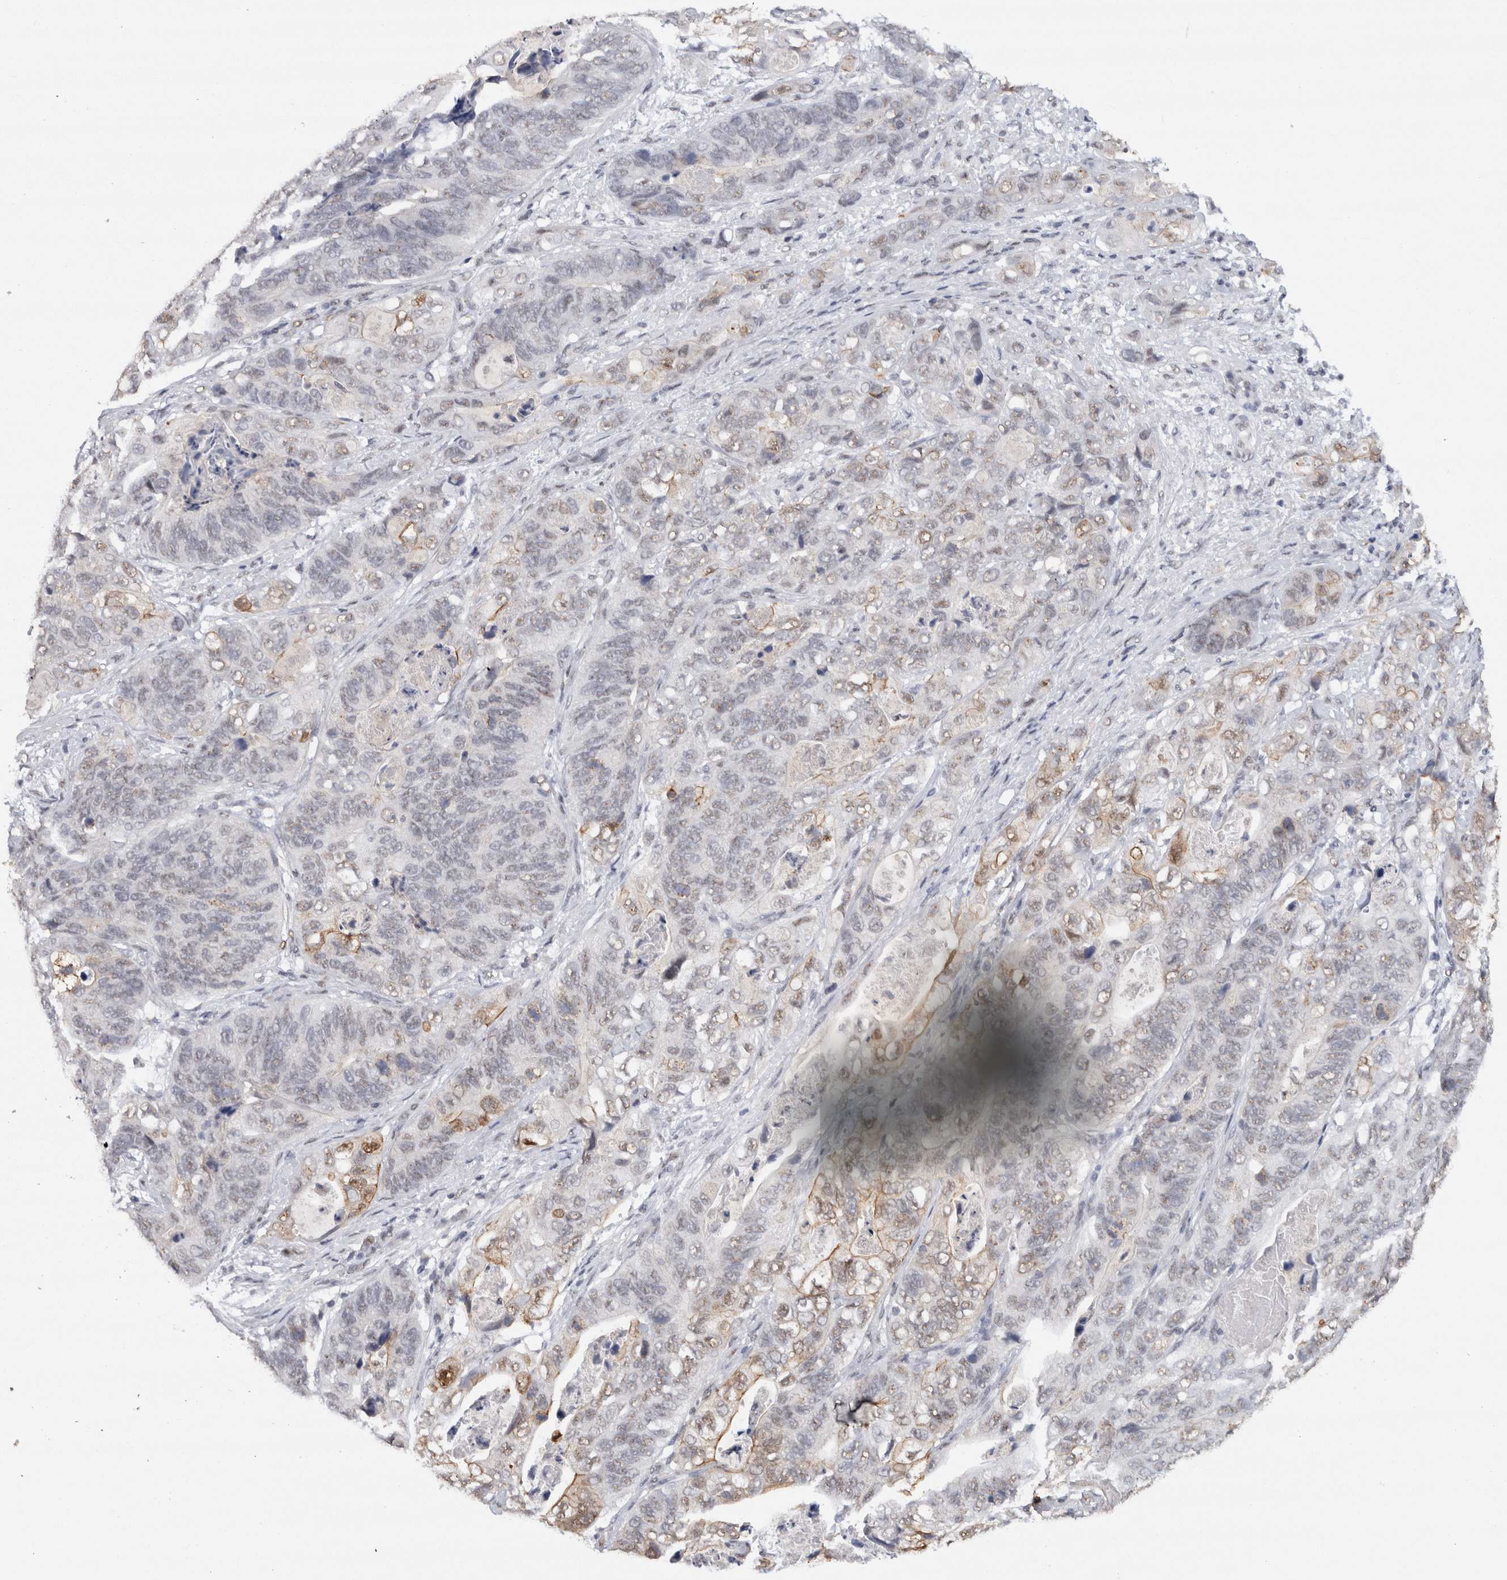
{"staining": {"intensity": "weak", "quantity": "<25%", "location": "cytoplasmic/membranous,nuclear"}, "tissue": "stomach cancer", "cell_type": "Tumor cells", "image_type": "cancer", "snomed": [{"axis": "morphology", "description": "Adenocarcinoma, NOS"}, {"axis": "topography", "description": "Stomach"}], "caption": "Micrograph shows no protein positivity in tumor cells of stomach cancer tissue. (DAB immunohistochemistry (IHC) visualized using brightfield microscopy, high magnification).", "gene": "RPS6KA2", "patient": {"sex": "female", "age": 89}}